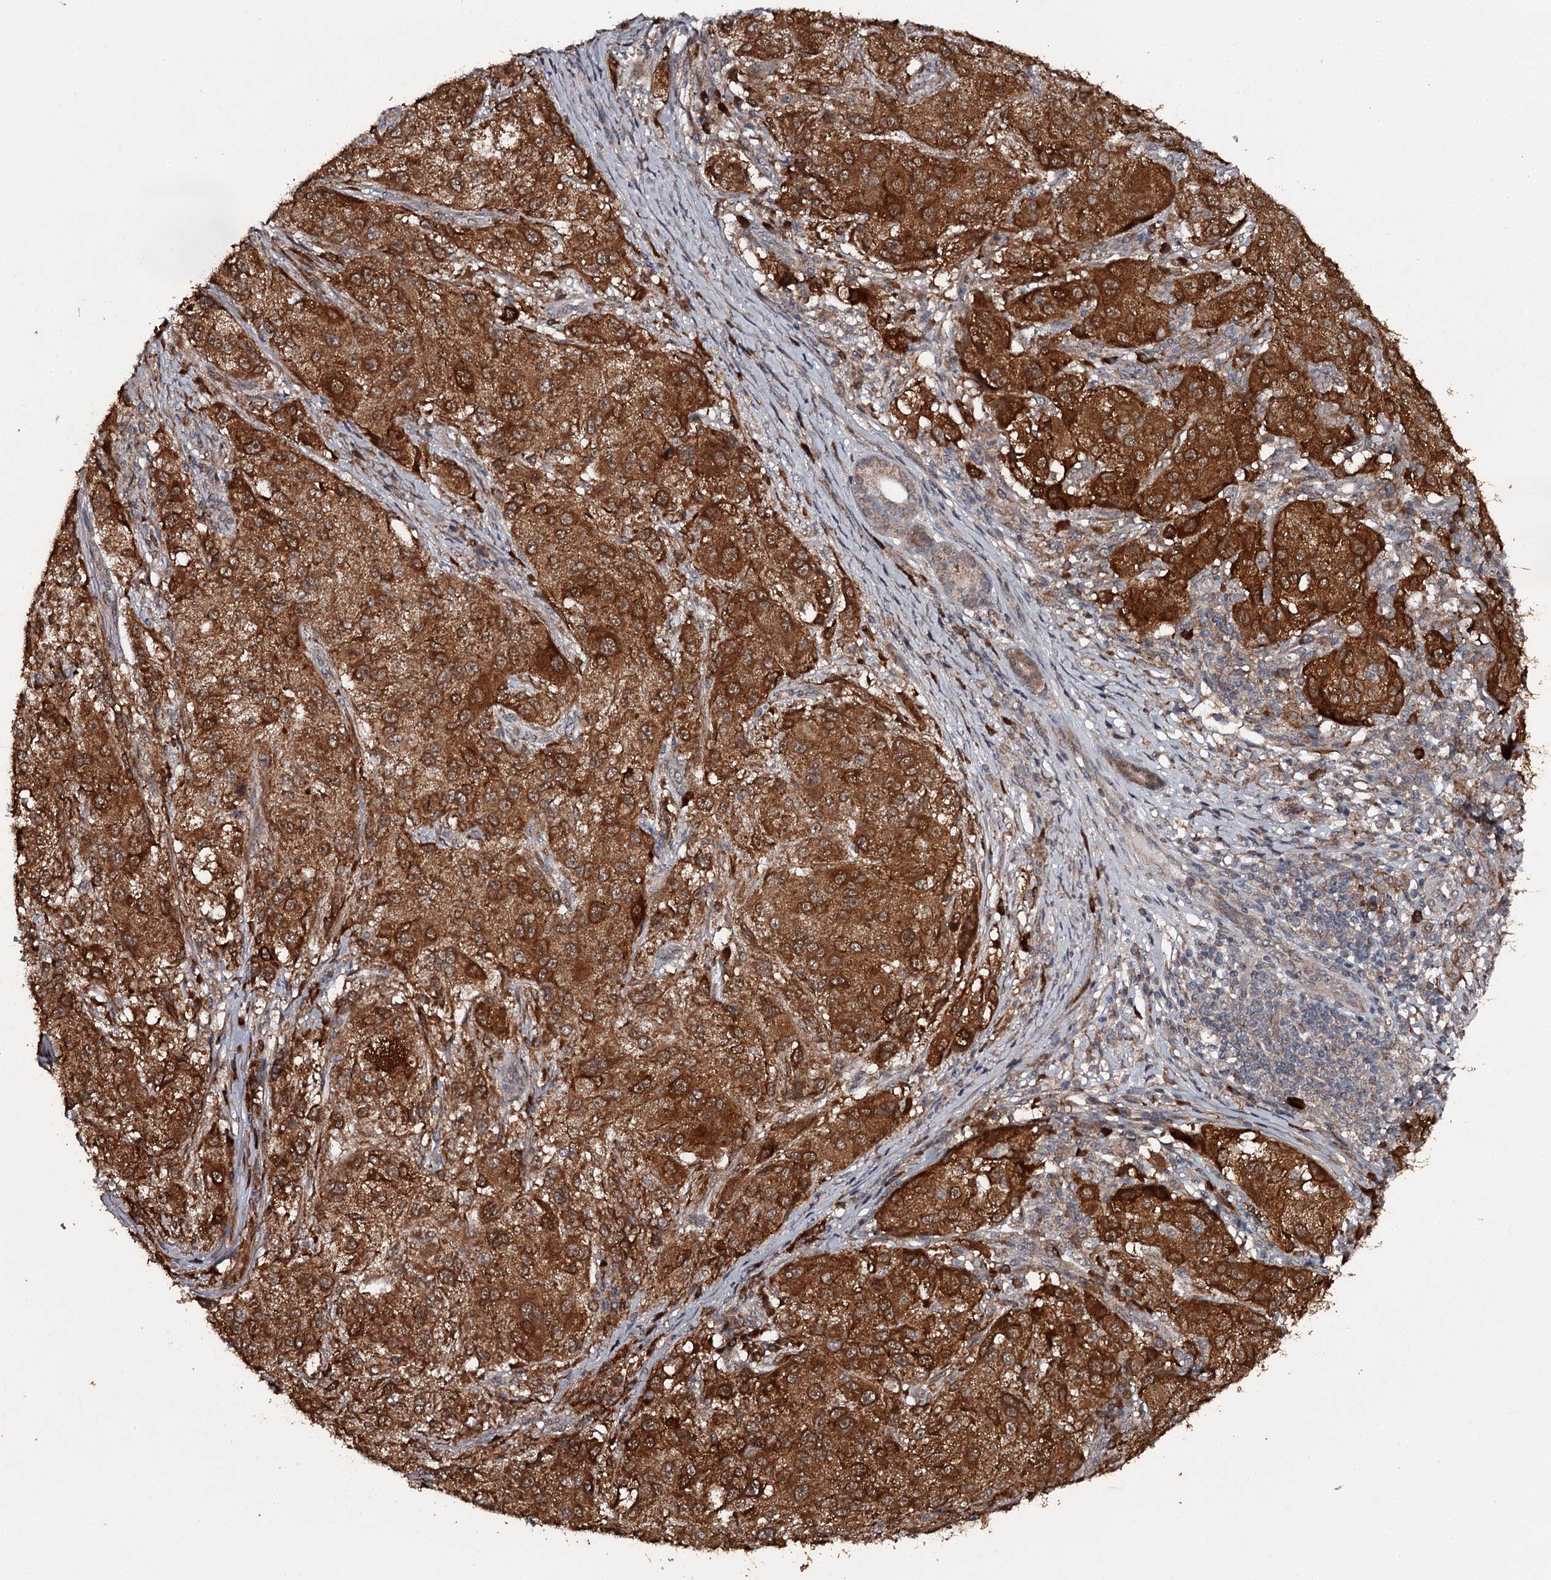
{"staining": {"intensity": "strong", "quantity": ">75%", "location": "cytoplasmic/membranous"}, "tissue": "melanoma", "cell_type": "Tumor cells", "image_type": "cancer", "snomed": [{"axis": "morphology", "description": "Necrosis, NOS"}, {"axis": "morphology", "description": "Malignant melanoma, NOS"}, {"axis": "topography", "description": "Skin"}], "caption": "Protein expression analysis of melanoma reveals strong cytoplasmic/membranous positivity in about >75% of tumor cells.", "gene": "WIPI1", "patient": {"sex": "female", "age": 87}}